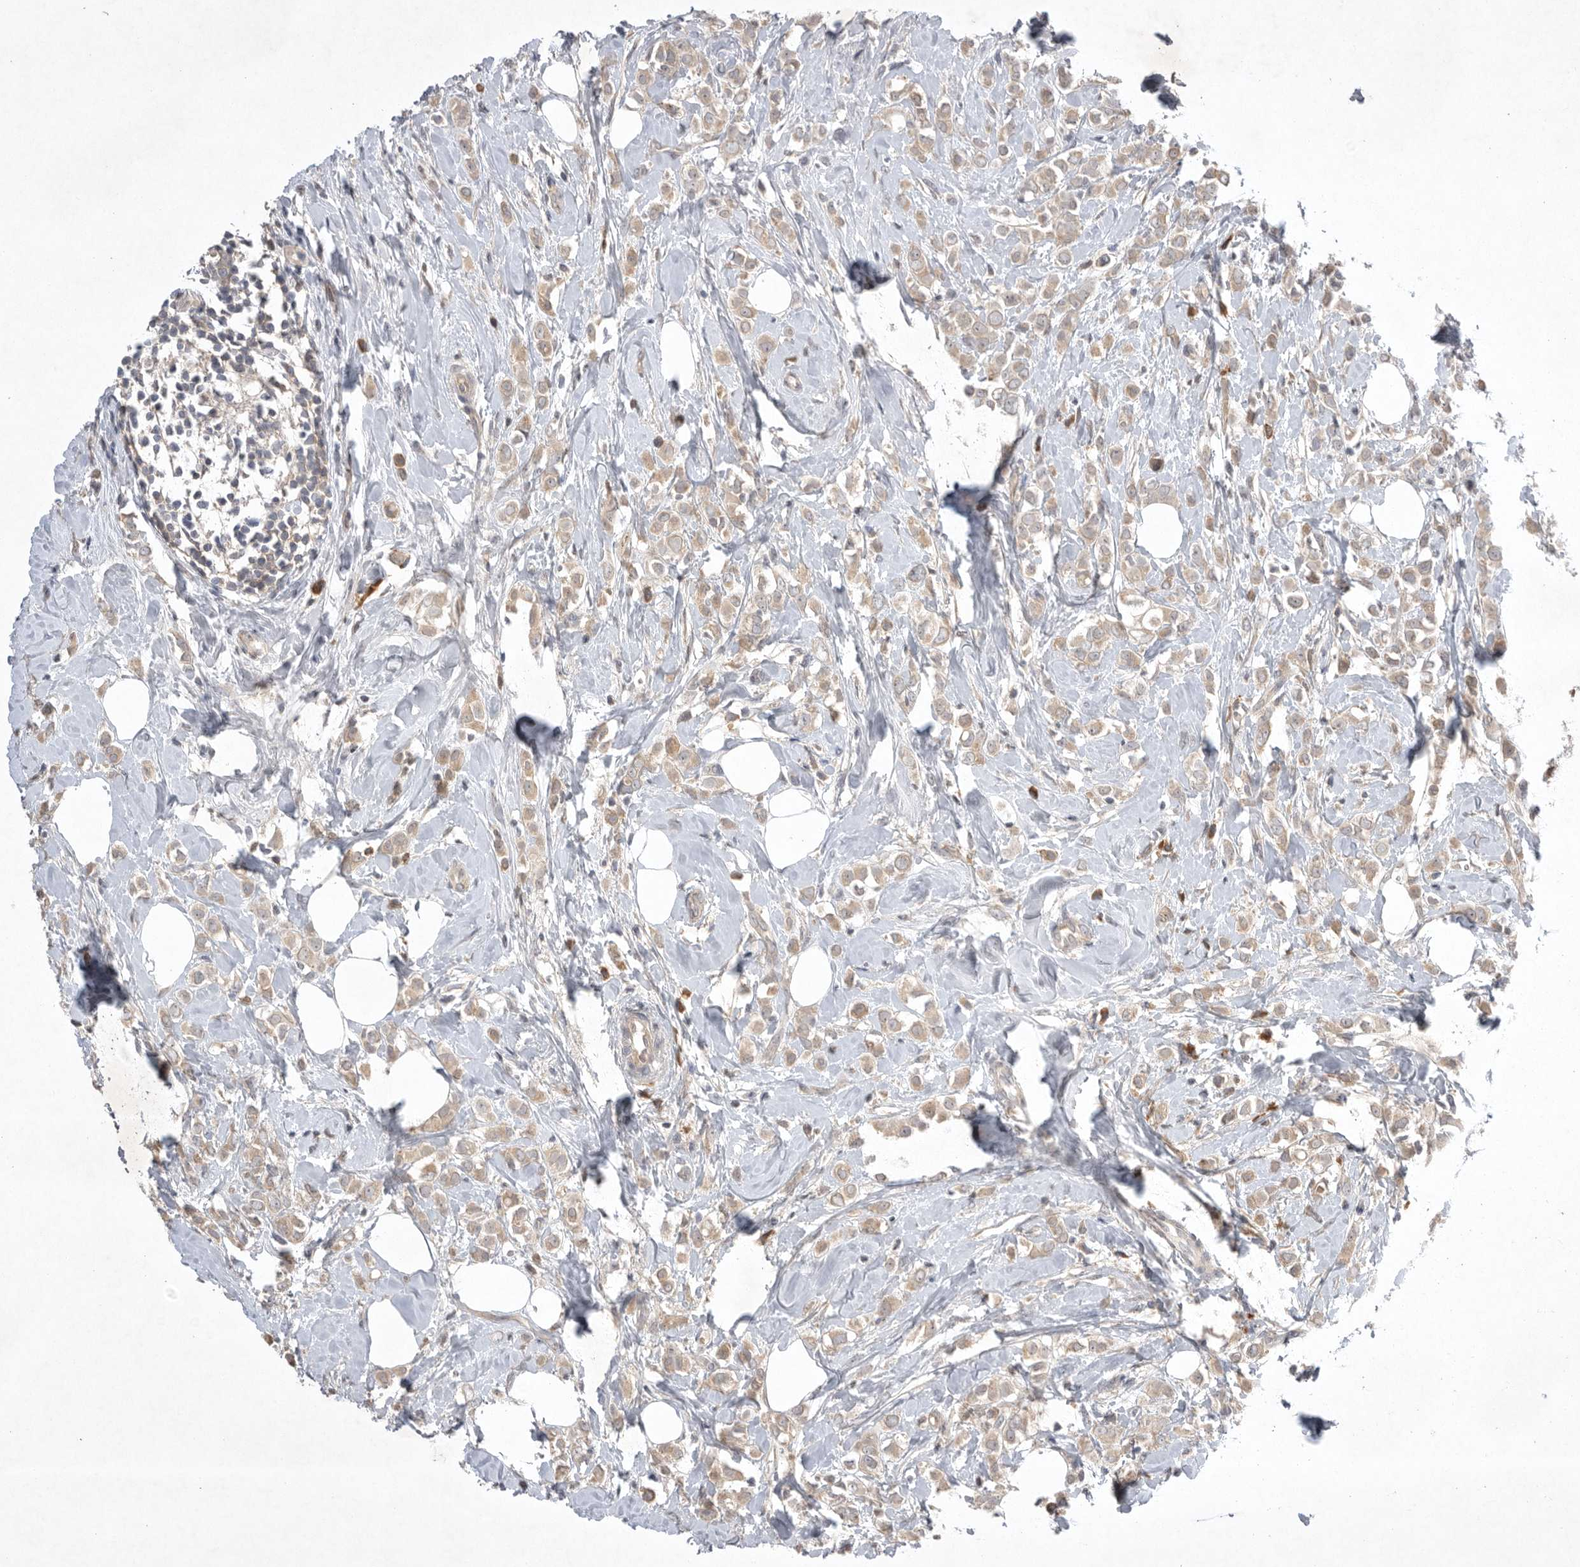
{"staining": {"intensity": "weak", "quantity": ">75%", "location": "cytoplasmic/membranous"}, "tissue": "breast cancer", "cell_type": "Tumor cells", "image_type": "cancer", "snomed": [{"axis": "morphology", "description": "Lobular carcinoma"}, {"axis": "topography", "description": "Breast"}], "caption": "Breast lobular carcinoma was stained to show a protein in brown. There is low levels of weak cytoplasmic/membranous positivity in about >75% of tumor cells.", "gene": "NRCAM", "patient": {"sex": "female", "age": 47}}